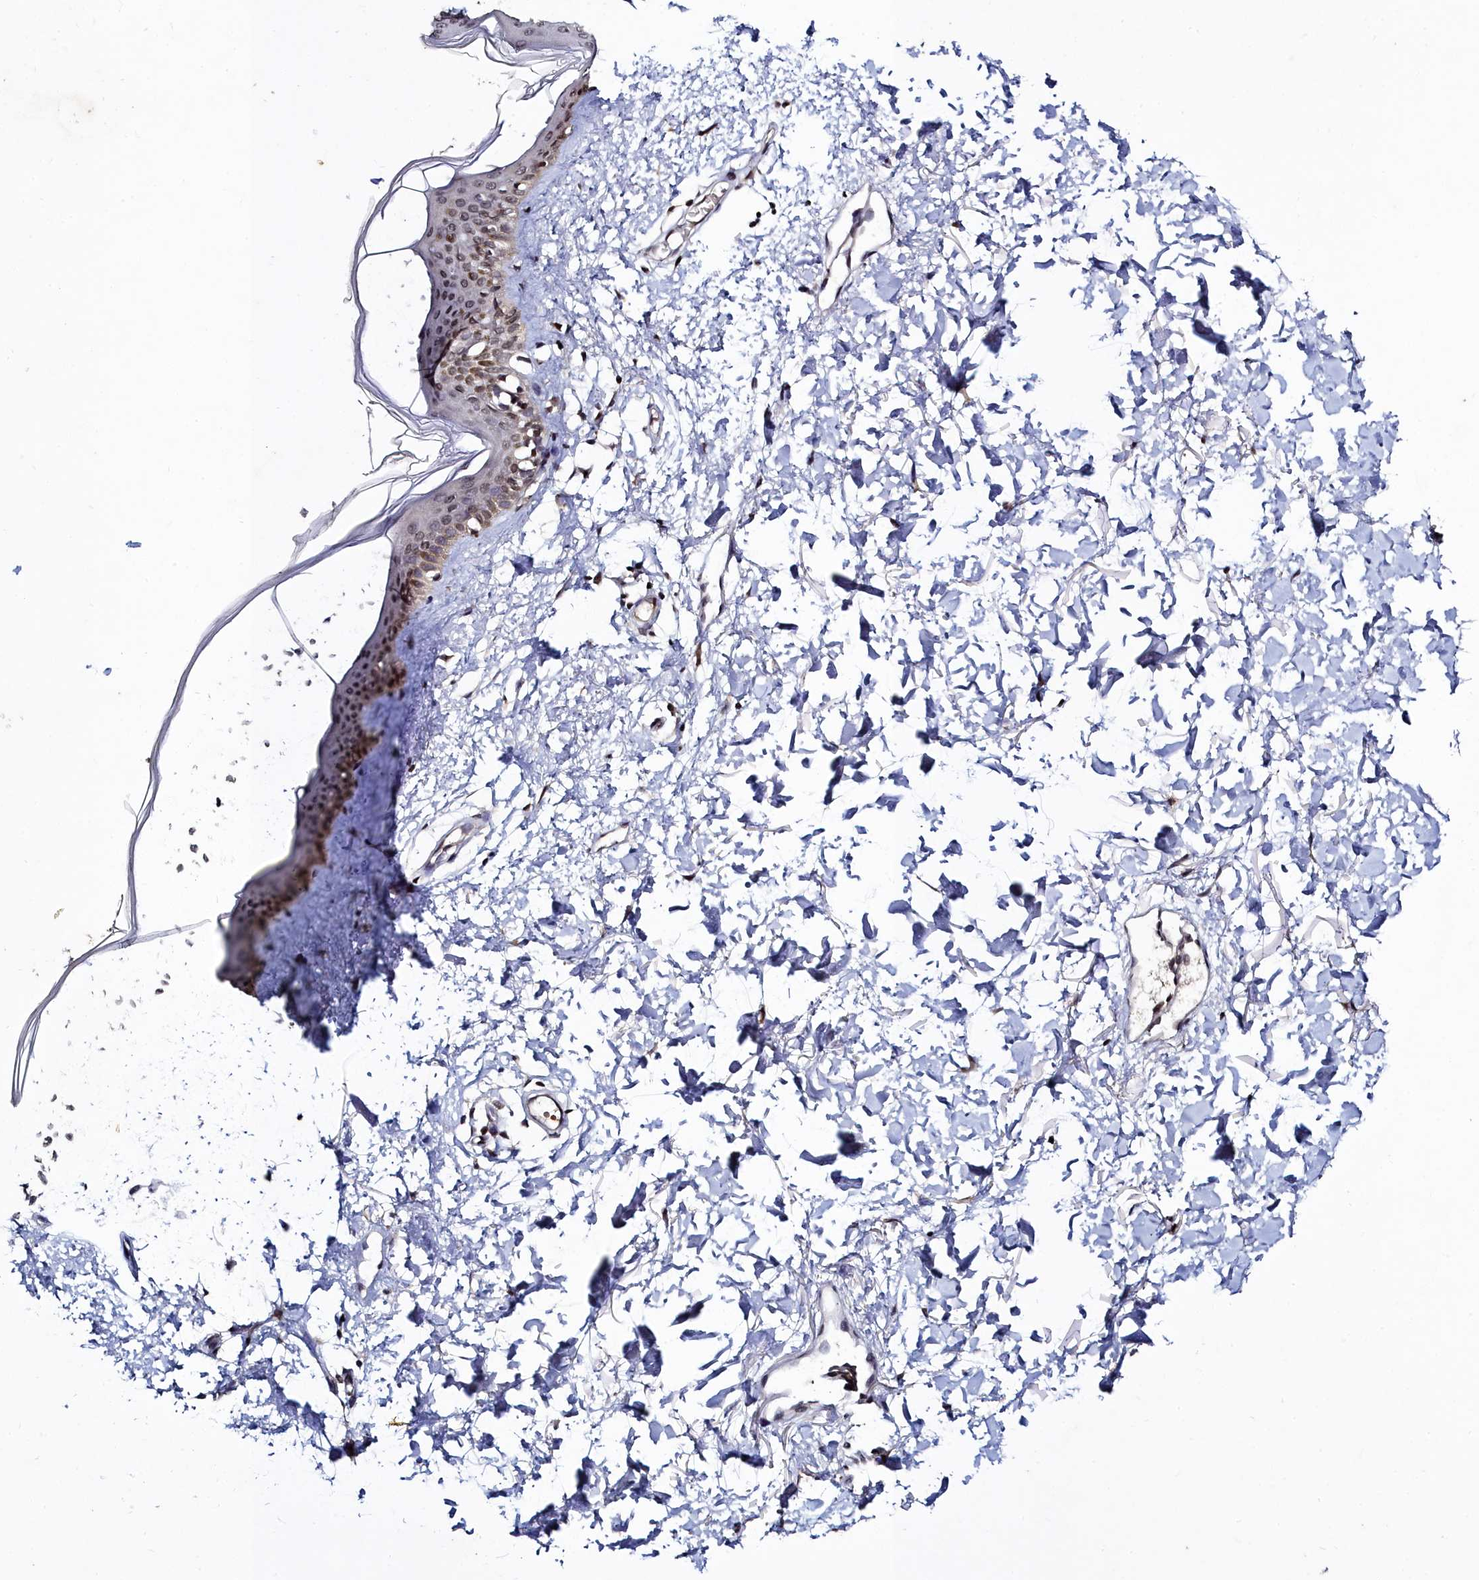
{"staining": {"intensity": "moderate", "quantity": ">75%", "location": "cytoplasmic/membranous"}, "tissue": "skin", "cell_type": "Fibroblasts", "image_type": "normal", "snomed": [{"axis": "morphology", "description": "Normal tissue, NOS"}, {"axis": "topography", "description": "Skin"}], "caption": "A high-resolution histopathology image shows immunohistochemistry (IHC) staining of unremarkable skin, which exhibits moderate cytoplasmic/membranous positivity in approximately >75% of fibroblasts.", "gene": "FZD4", "patient": {"sex": "female", "age": 58}}